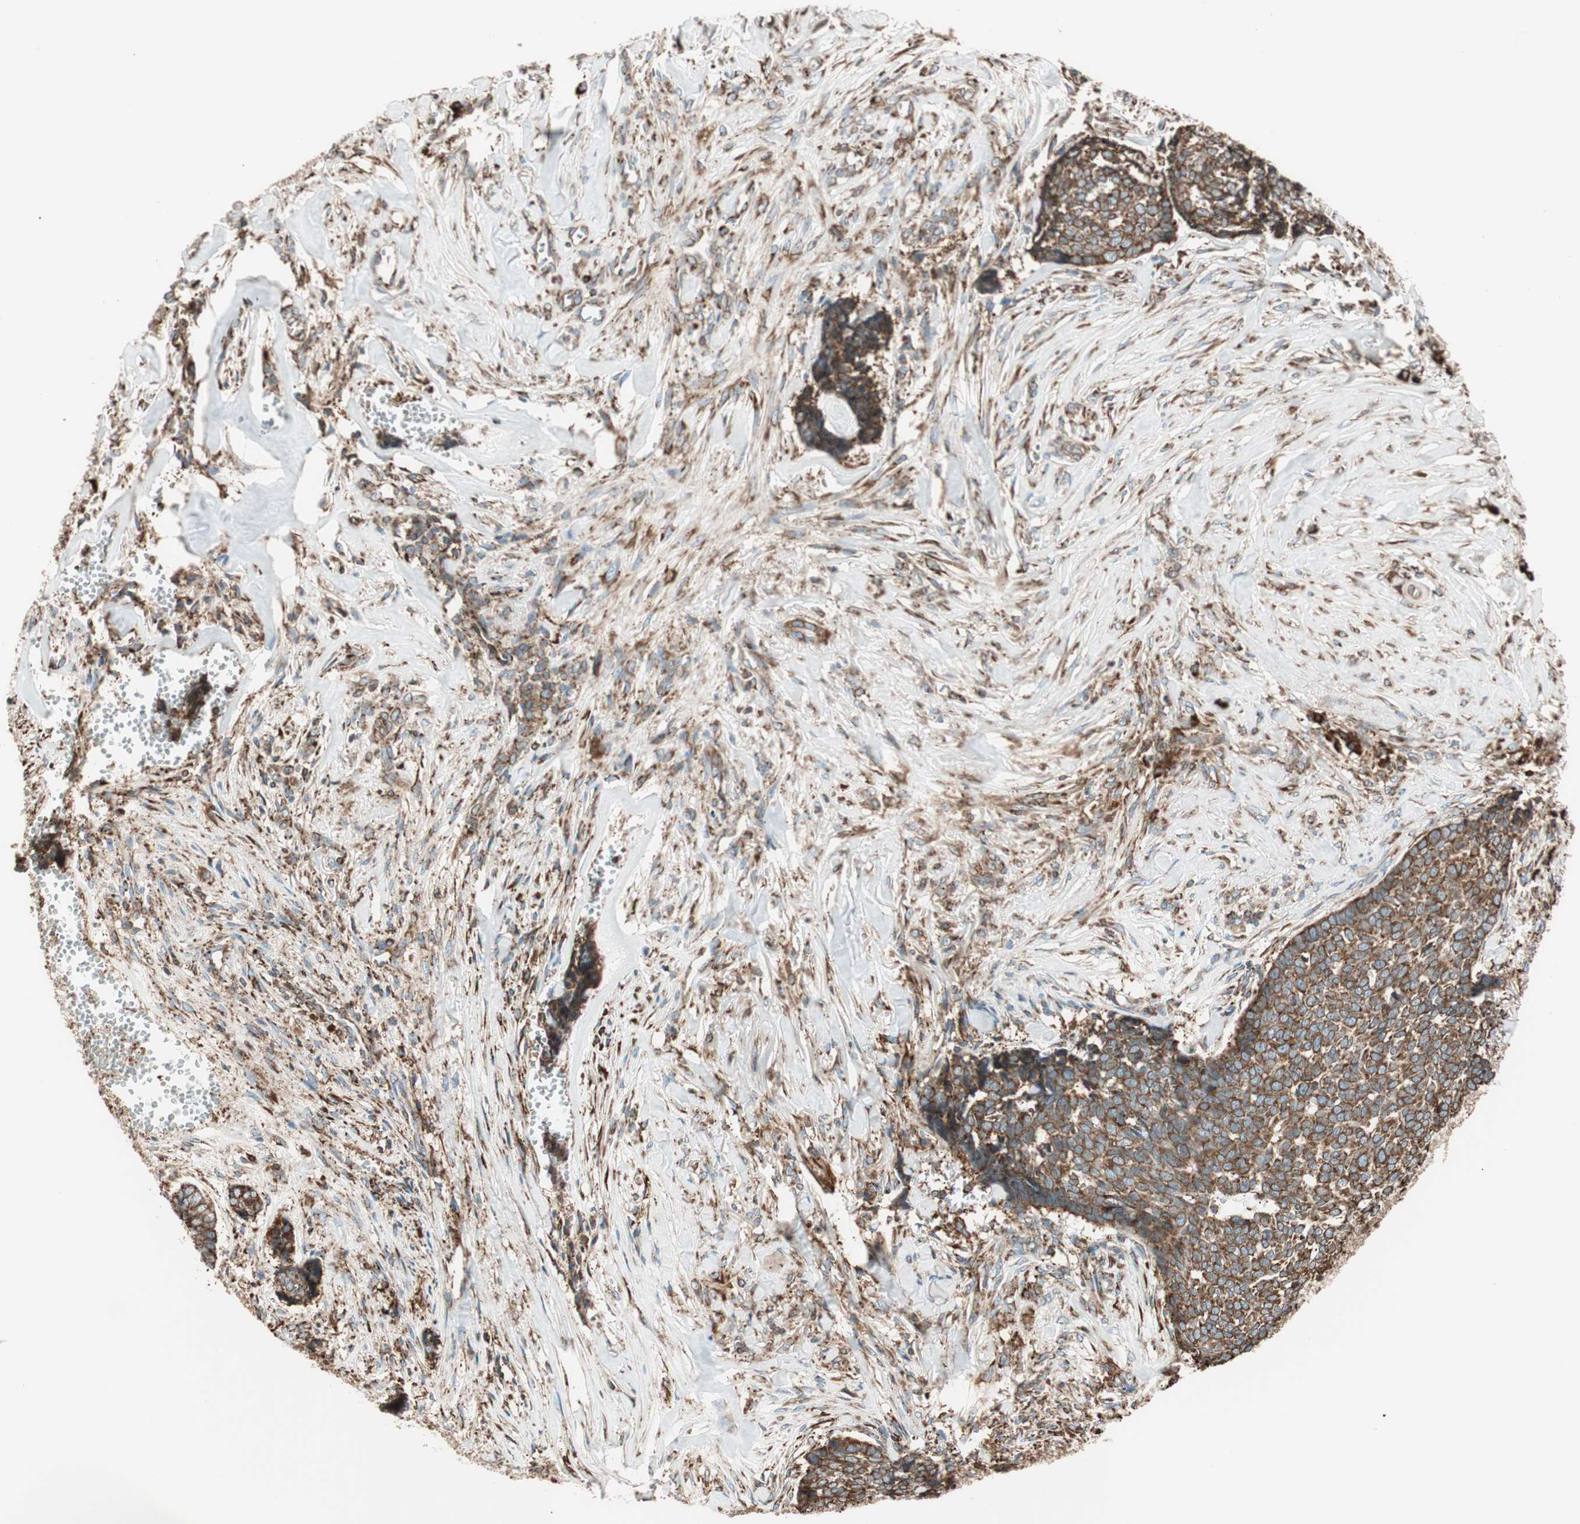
{"staining": {"intensity": "strong", "quantity": ">75%", "location": "cytoplasmic/membranous"}, "tissue": "skin cancer", "cell_type": "Tumor cells", "image_type": "cancer", "snomed": [{"axis": "morphology", "description": "Basal cell carcinoma"}, {"axis": "topography", "description": "Skin"}], "caption": "Human skin basal cell carcinoma stained with a protein marker demonstrates strong staining in tumor cells.", "gene": "PRKCSH", "patient": {"sex": "male", "age": 84}}